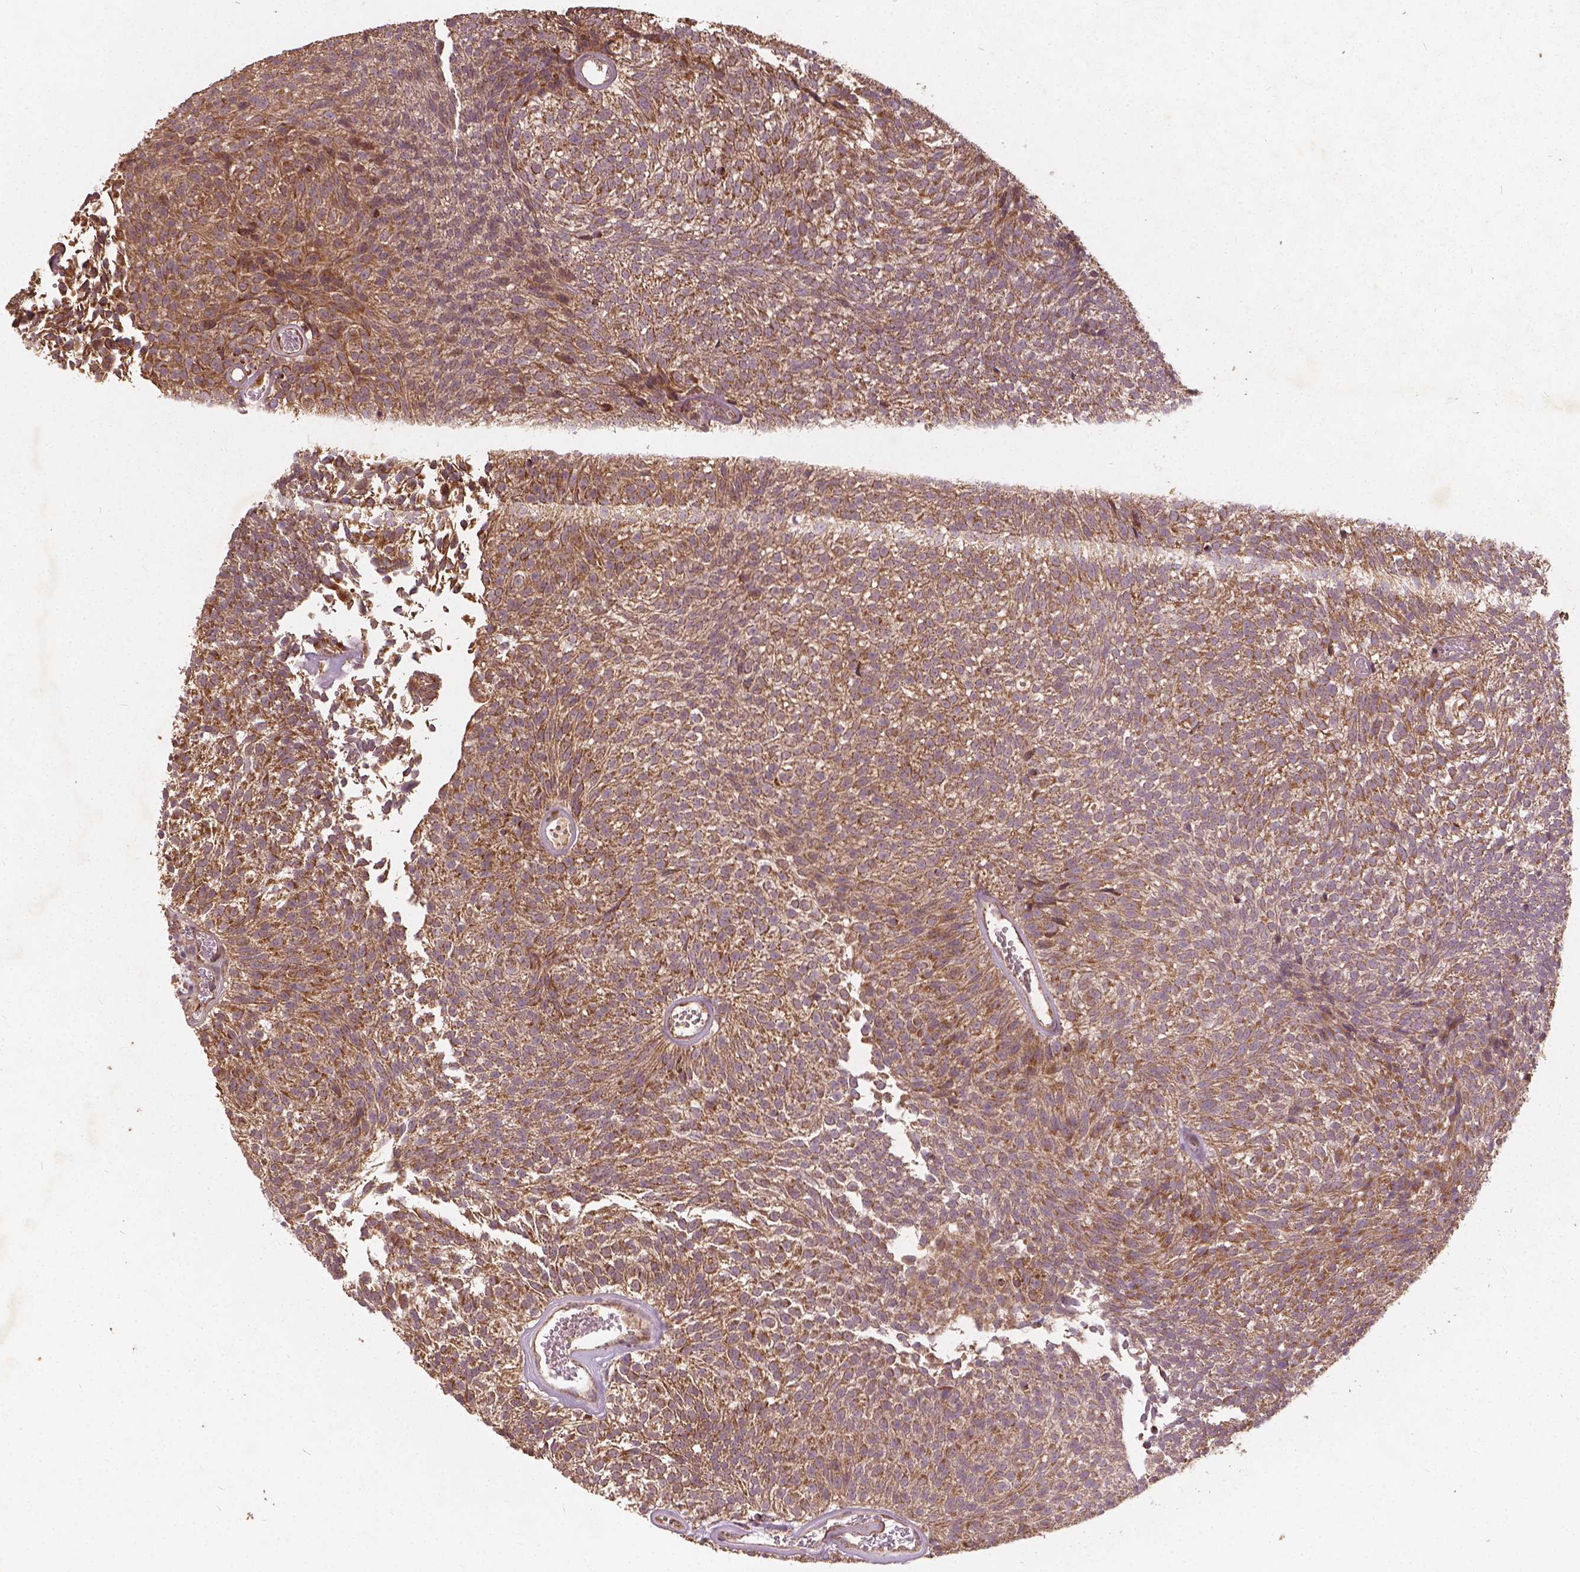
{"staining": {"intensity": "moderate", "quantity": ">75%", "location": "cytoplasmic/membranous"}, "tissue": "urothelial cancer", "cell_type": "Tumor cells", "image_type": "cancer", "snomed": [{"axis": "morphology", "description": "Urothelial carcinoma, Low grade"}, {"axis": "topography", "description": "Urinary bladder"}], "caption": "Immunohistochemical staining of urothelial cancer demonstrates medium levels of moderate cytoplasmic/membranous expression in about >75% of tumor cells.", "gene": "UBXN2A", "patient": {"sex": "male", "age": 77}}